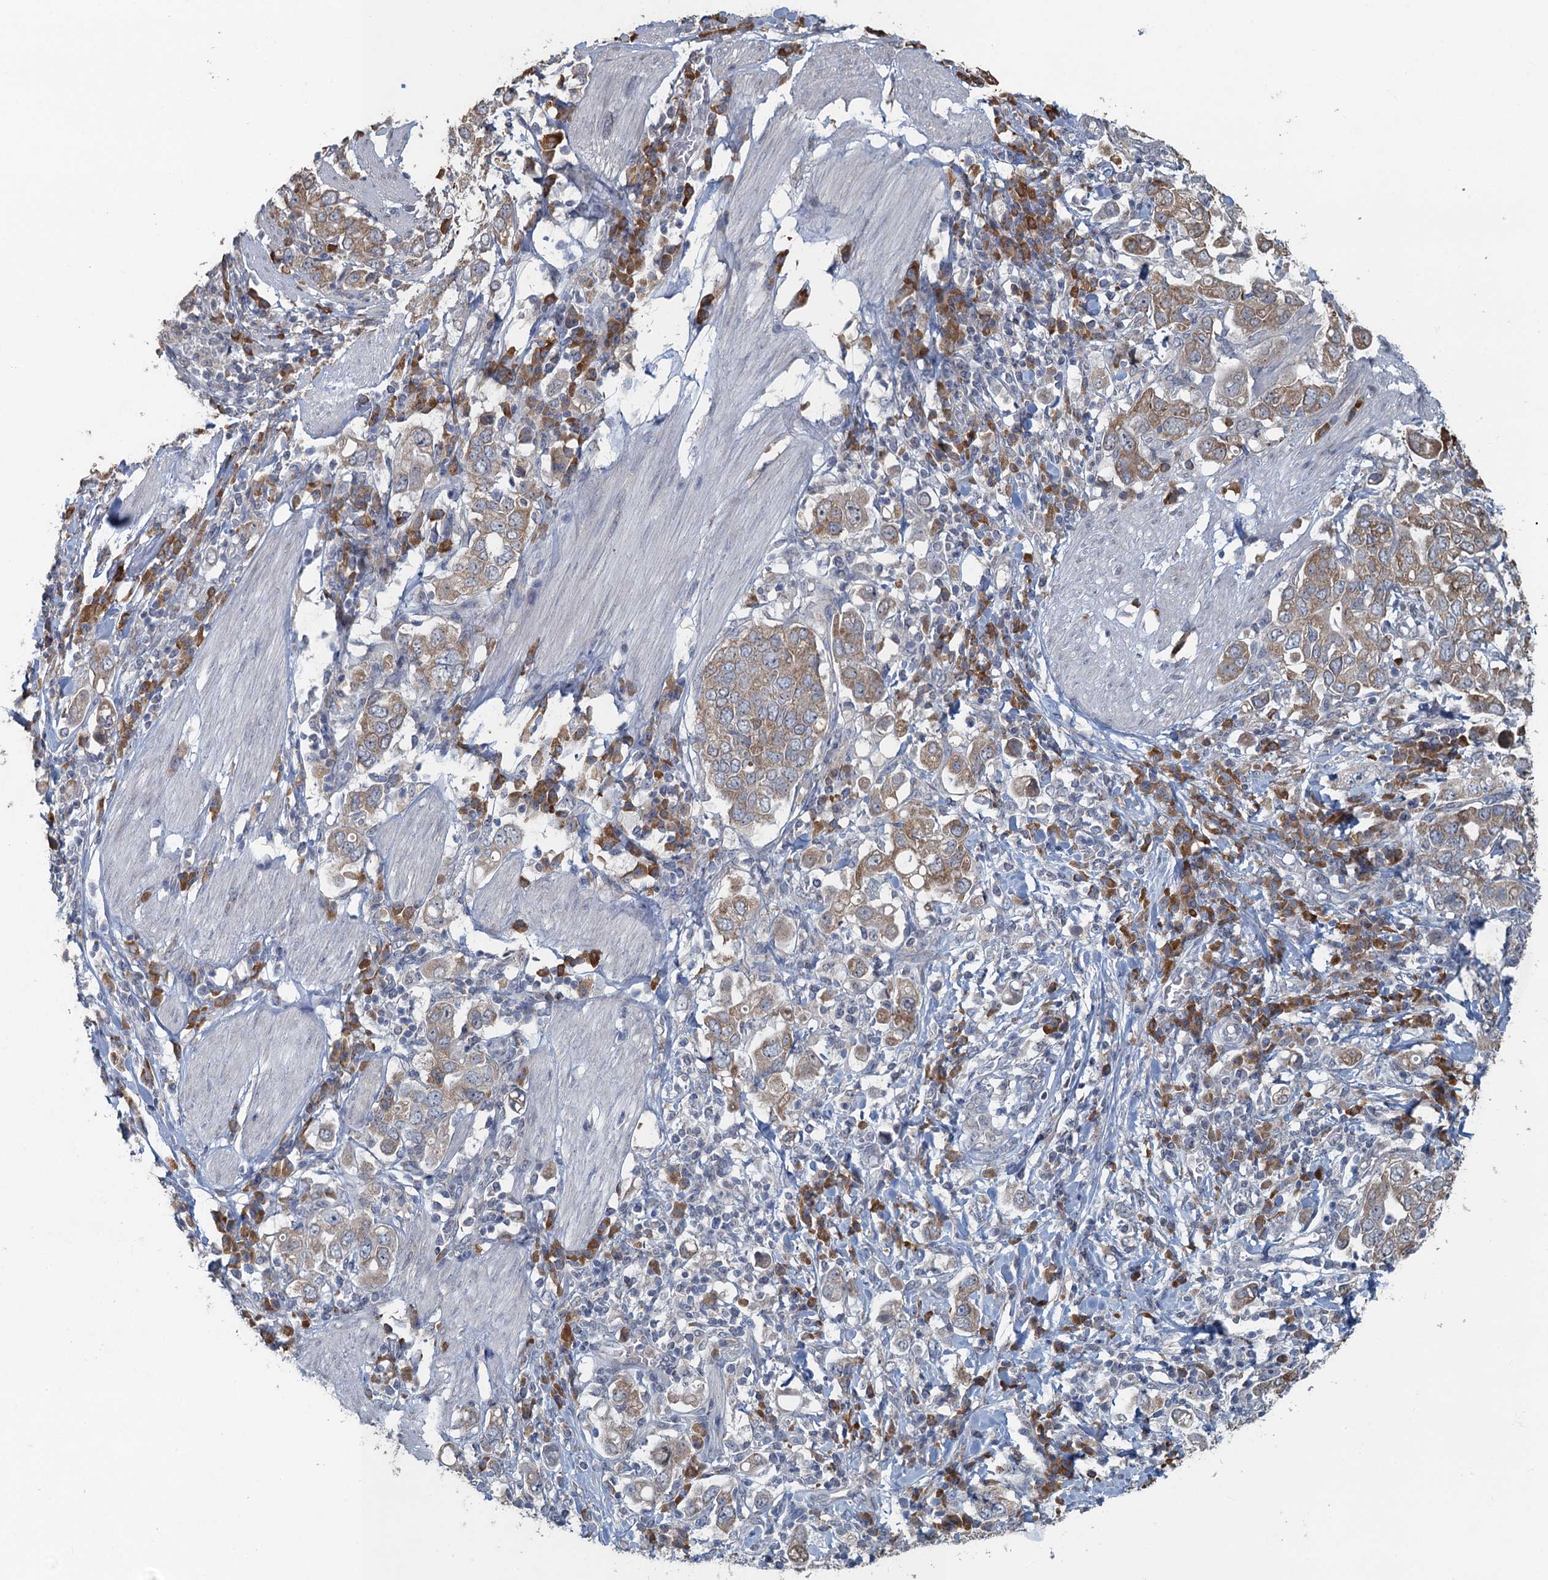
{"staining": {"intensity": "moderate", "quantity": ">75%", "location": "cytoplasmic/membranous"}, "tissue": "stomach cancer", "cell_type": "Tumor cells", "image_type": "cancer", "snomed": [{"axis": "morphology", "description": "Adenocarcinoma, NOS"}, {"axis": "topography", "description": "Stomach, upper"}], "caption": "Immunohistochemistry (IHC) micrograph of neoplastic tissue: human adenocarcinoma (stomach) stained using immunohistochemistry (IHC) displays medium levels of moderate protein expression localized specifically in the cytoplasmic/membranous of tumor cells, appearing as a cytoplasmic/membranous brown color.", "gene": "TEX35", "patient": {"sex": "male", "age": 62}}